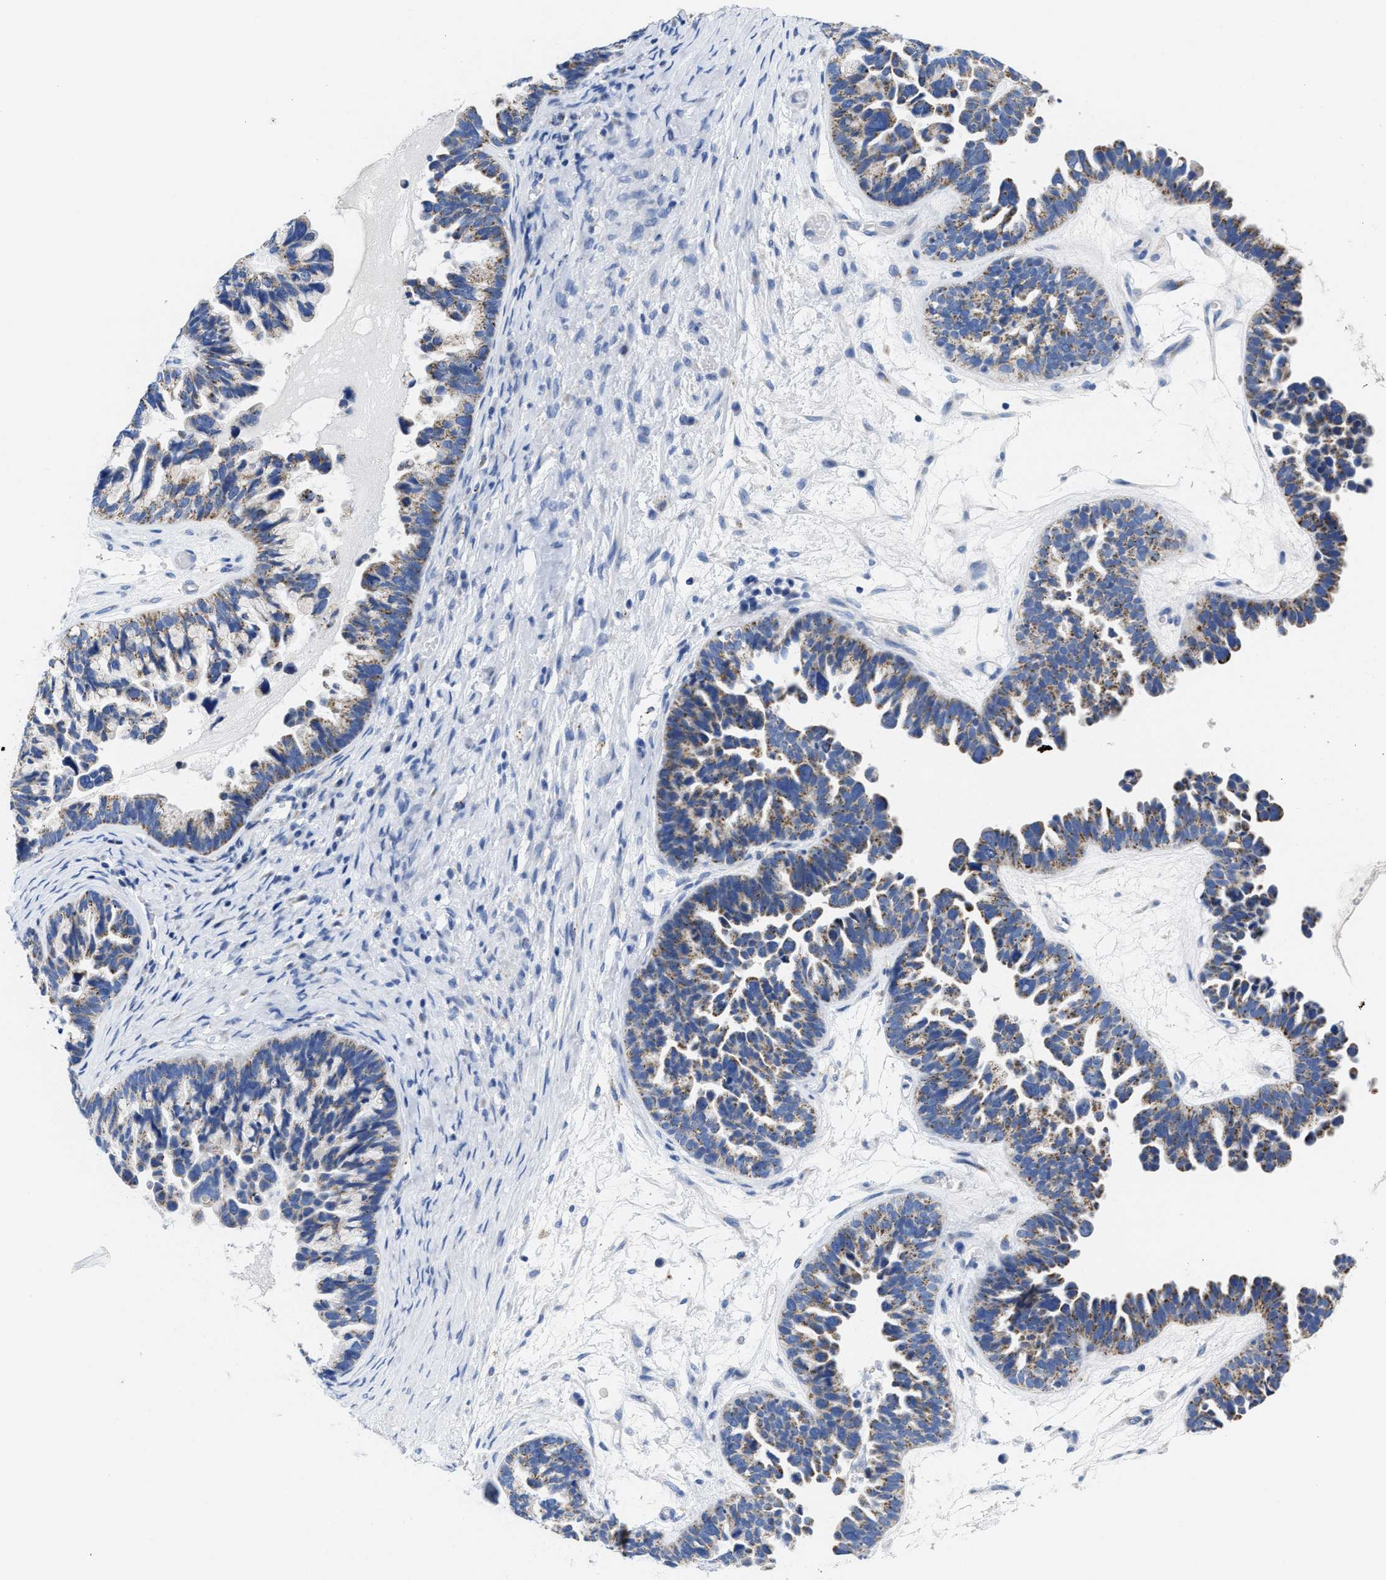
{"staining": {"intensity": "weak", "quantity": "25%-75%", "location": "cytoplasmic/membranous"}, "tissue": "ovarian cancer", "cell_type": "Tumor cells", "image_type": "cancer", "snomed": [{"axis": "morphology", "description": "Cystadenocarcinoma, serous, NOS"}, {"axis": "topography", "description": "Ovary"}], "caption": "IHC (DAB) staining of human ovarian cancer demonstrates weak cytoplasmic/membranous protein staining in approximately 25%-75% of tumor cells.", "gene": "TBRG4", "patient": {"sex": "female", "age": 56}}